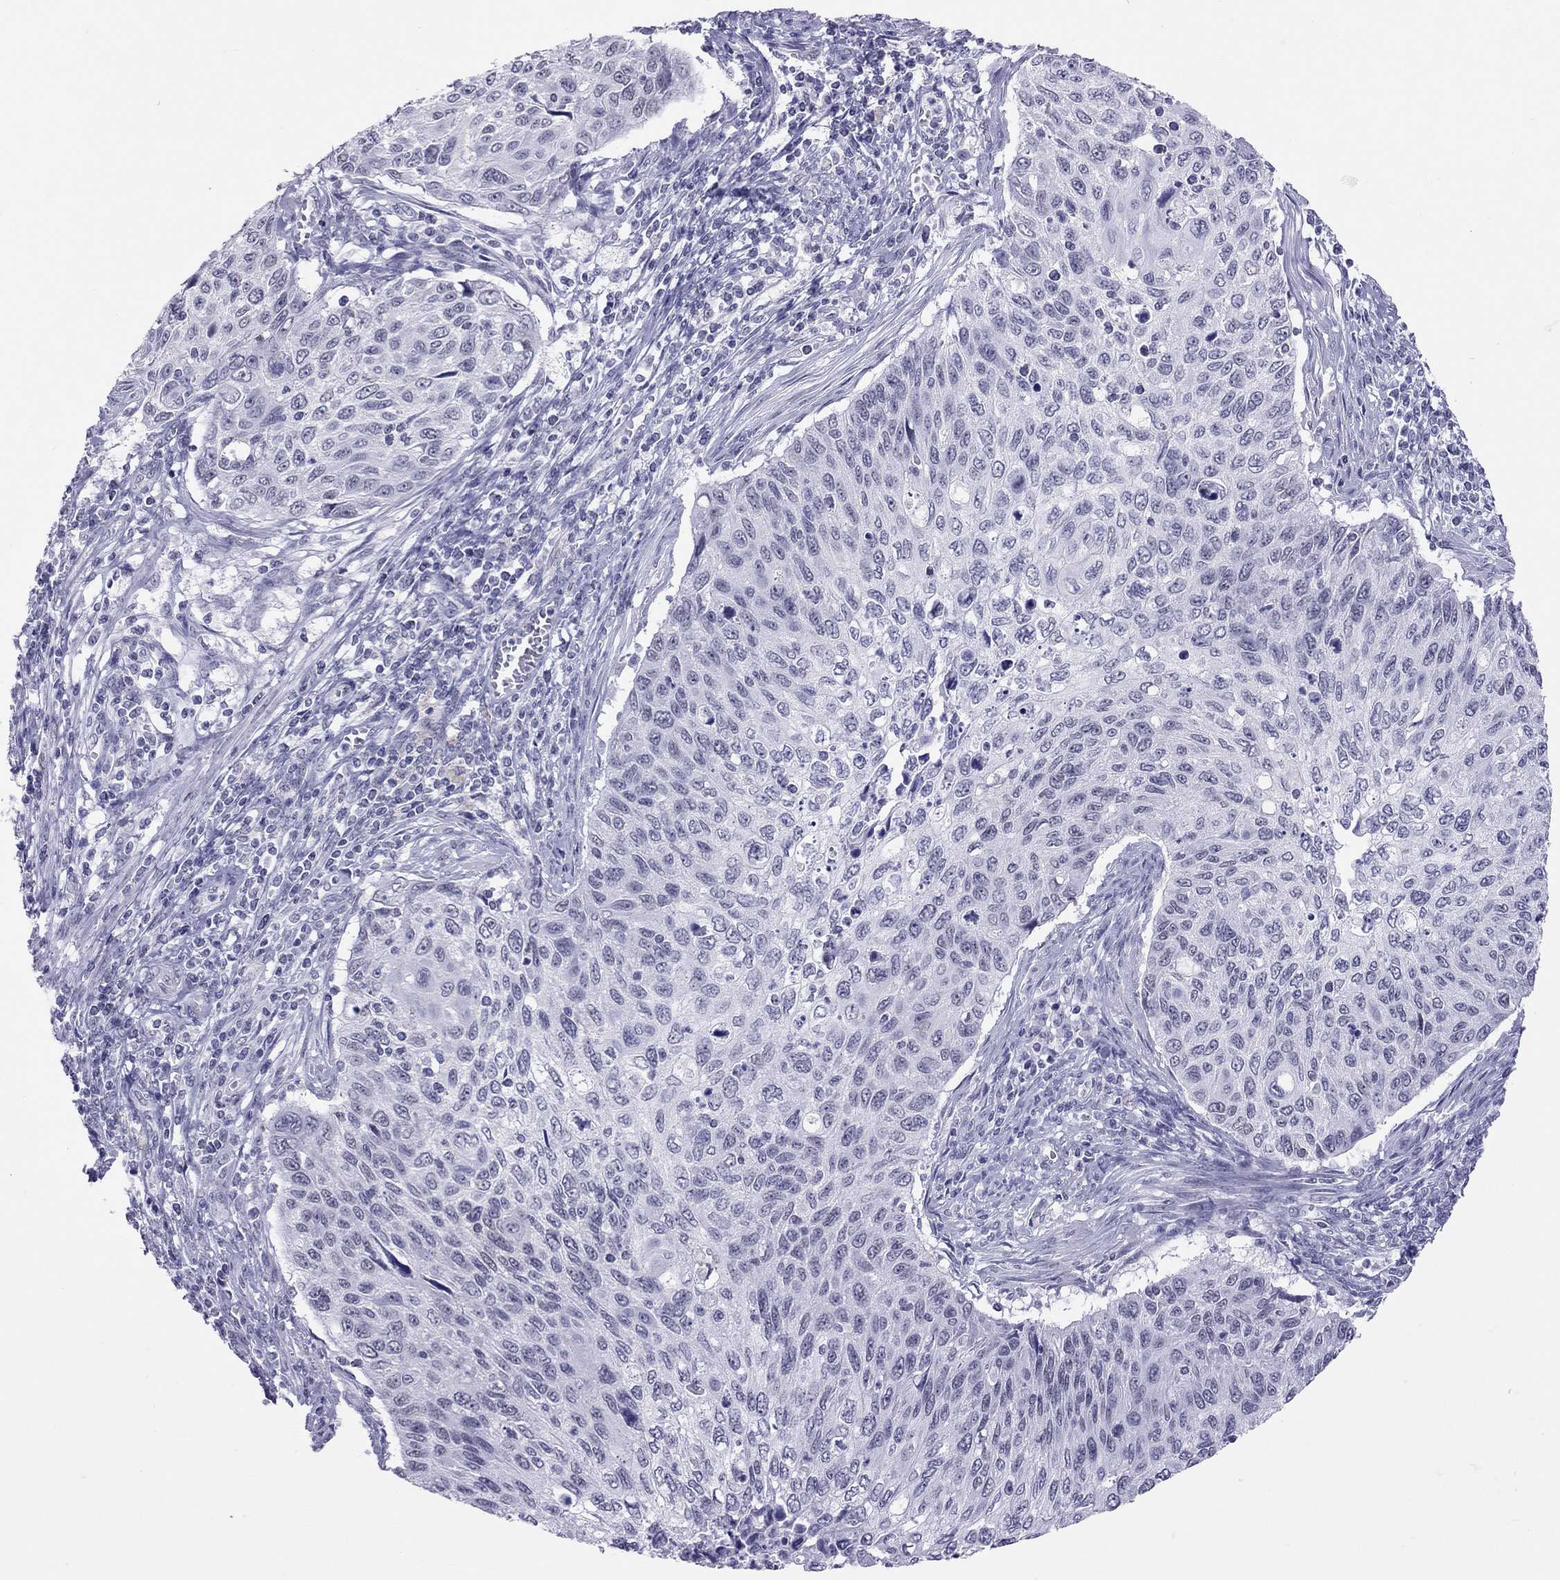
{"staining": {"intensity": "negative", "quantity": "none", "location": "none"}, "tissue": "cervical cancer", "cell_type": "Tumor cells", "image_type": "cancer", "snomed": [{"axis": "morphology", "description": "Squamous cell carcinoma, NOS"}, {"axis": "topography", "description": "Cervix"}], "caption": "IHC micrograph of human cervical cancer (squamous cell carcinoma) stained for a protein (brown), which exhibits no positivity in tumor cells.", "gene": "JHY", "patient": {"sex": "female", "age": 70}}